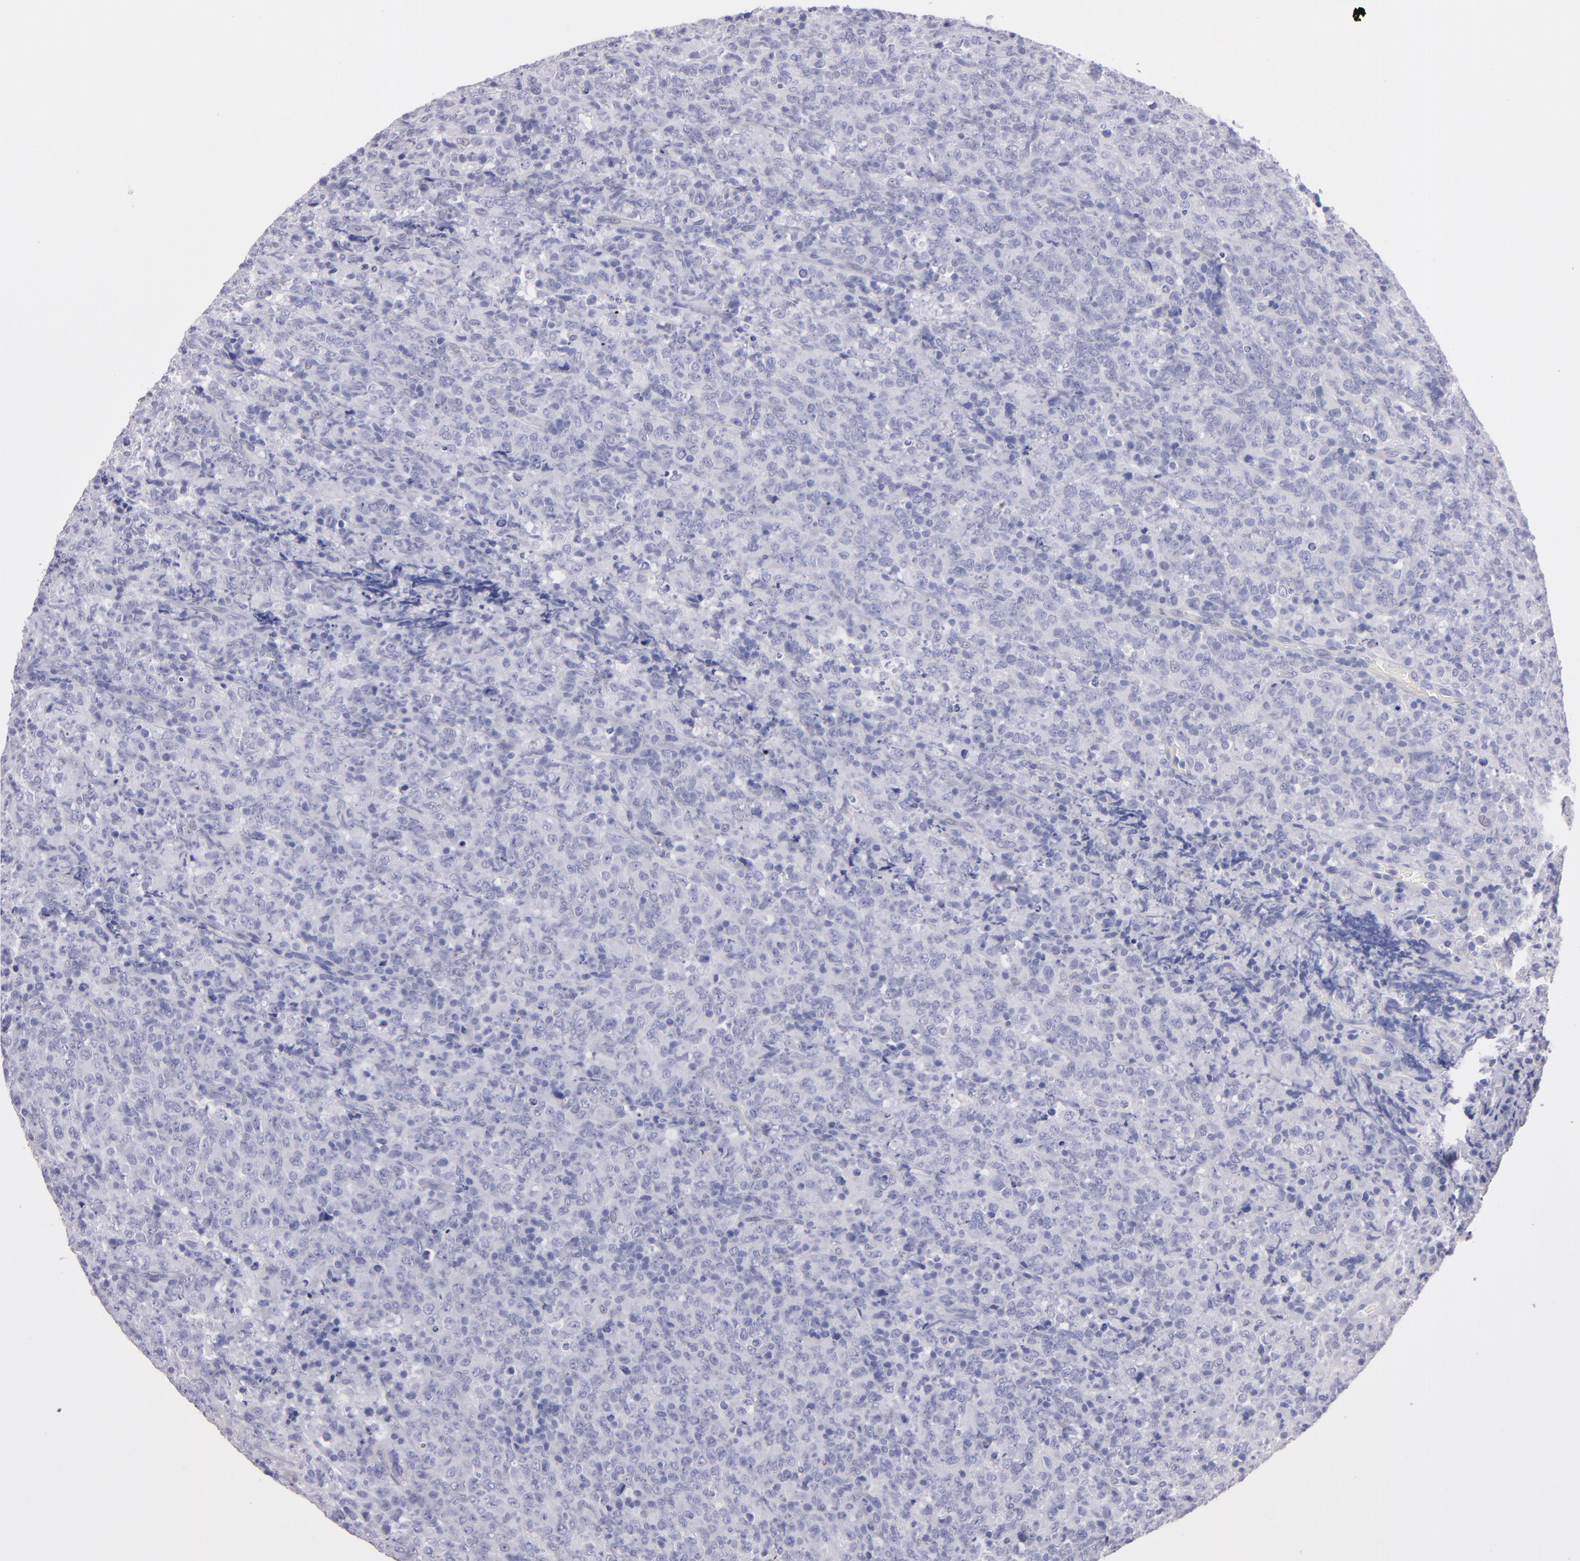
{"staining": {"intensity": "negative", "quantity": "none", "location": "none"}, "tissue": "lymphoma", "cell_type": "Tumor cells", "image_type": "cancer", "snomed": [{"axis": "morphology", "description": "Malignant lymphoma, non-Hodgkin's type, High grade"}, {"axis": "topography", "description": "Tonsil"}], "caption": "DAB immunohistochemical staining of lymphoma demonstrates no significant staining in tumor cells.", "gene": "TG", "patient": {"sex": "female", "age": 36}}